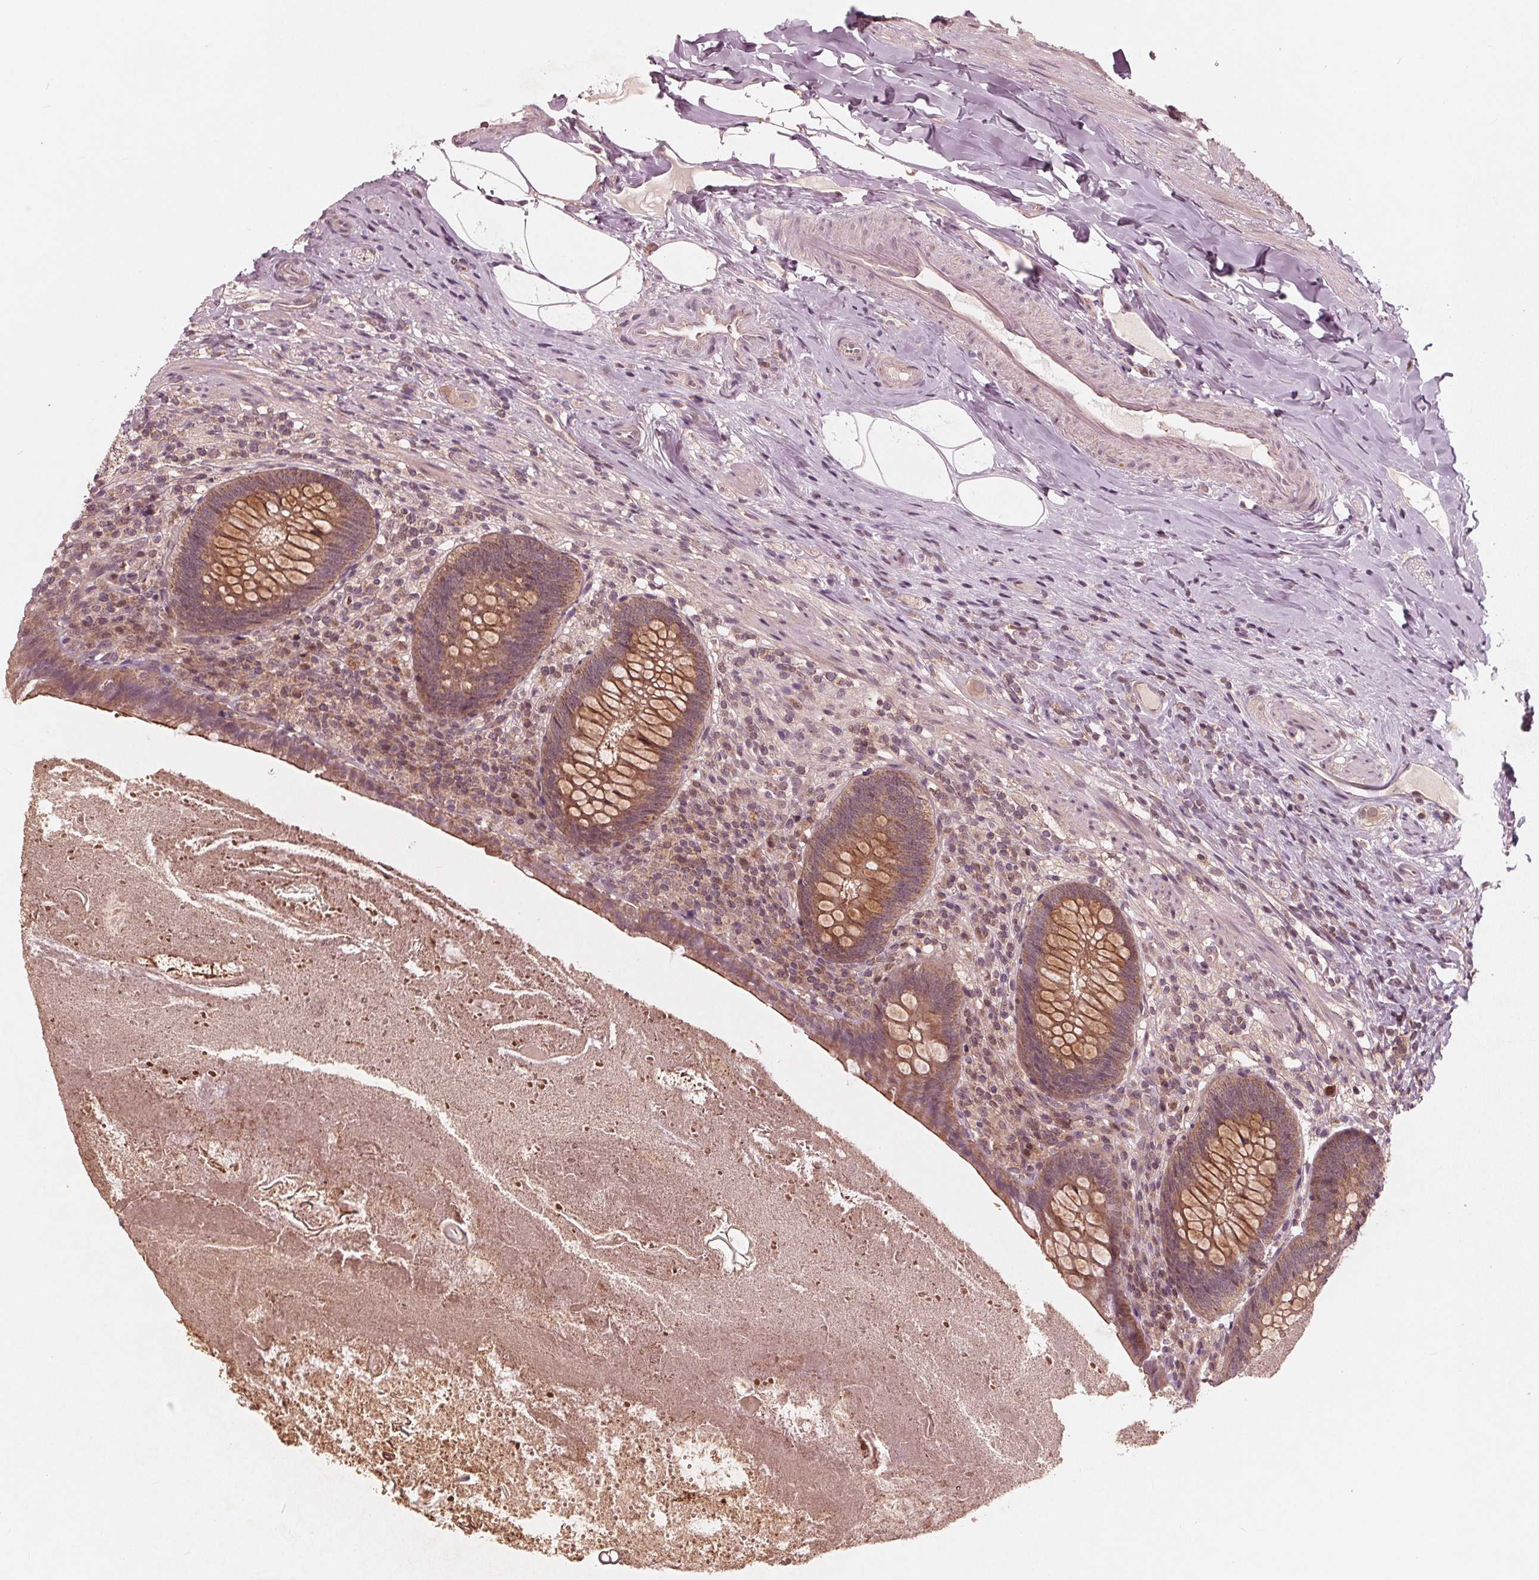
{"staining": {"intensity": "moderate", "quantity": "25%-75%", "location": "cytoplasmic/membranous"}, "tissue": "appendix", "cell_type": "Glandular cells", "image_type": "normal", "snomed": [{"axis": "morphology", "description": "Normal tissue, NOS"}, {"axis": "topography", "description": "Appendix"}], "caption": "This is a micrograph of IHC staining of unremarkable appendix, which shows moderate positivity in the cytoplasmic/membranous of glandular cells.", "gene": "UBALD1", "patient": {"sex": "male", "age": 47}}